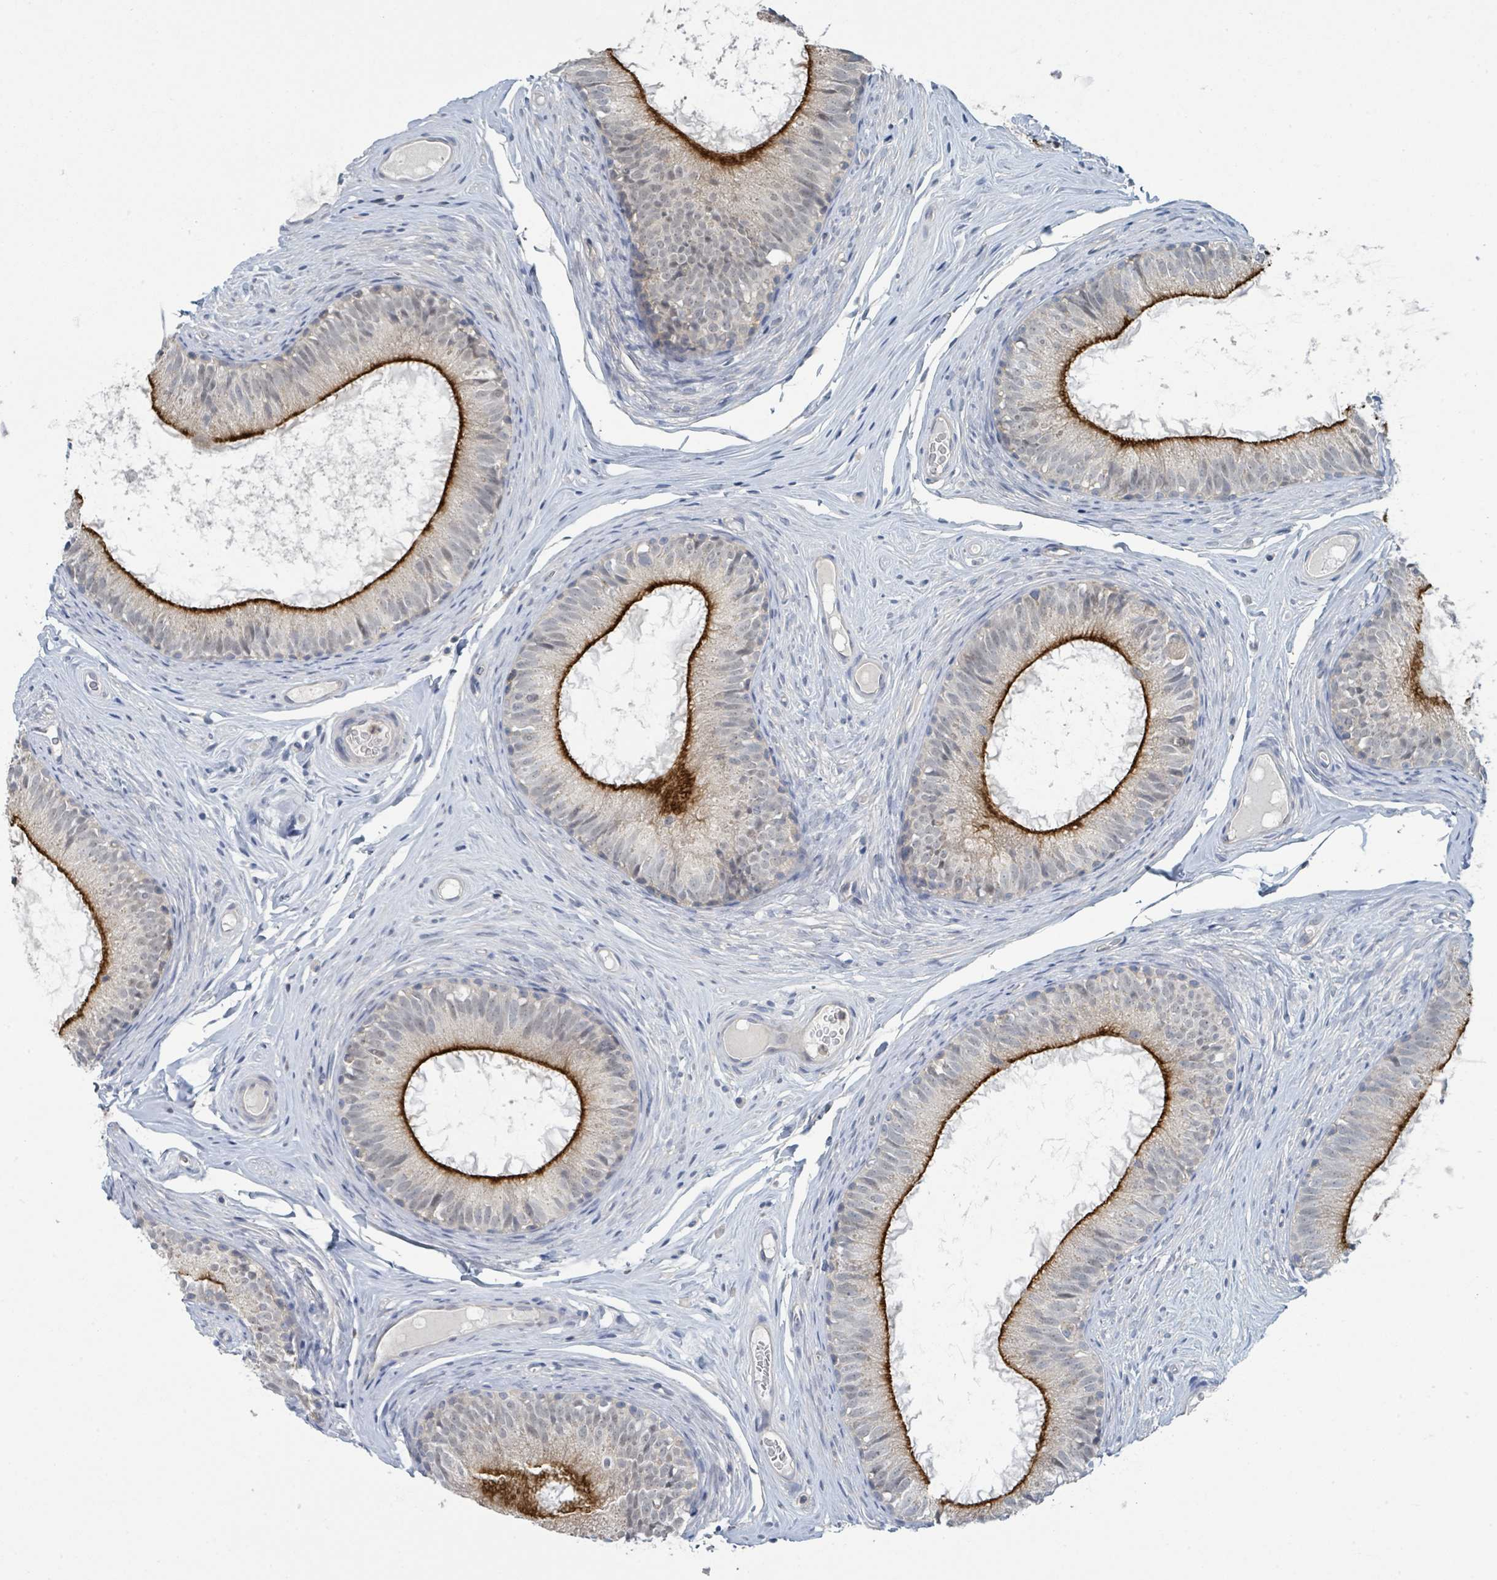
{"staining": {"intensity": "strong", "quantity": "25%-75%", "location": "cytoplasmic/membranous"}, "tissue": "epididymis", "cell_type": "Glandular cells", "image_type": "normal", "snomed": [{"axis": "morphology", "description": "Normal tissue, NOS"}, {"axis": "topography", "description": "Epididymis"}], "caption": "The image shows a brown stain indicating the presence of a protein in the cytoplasmic/membranous of glandular cells in epididymis. (Brightfield microscopy of DAB IHC at high magnification).", "gene": "LRRC42", "patient": {"sex": "male", "age": 25}}